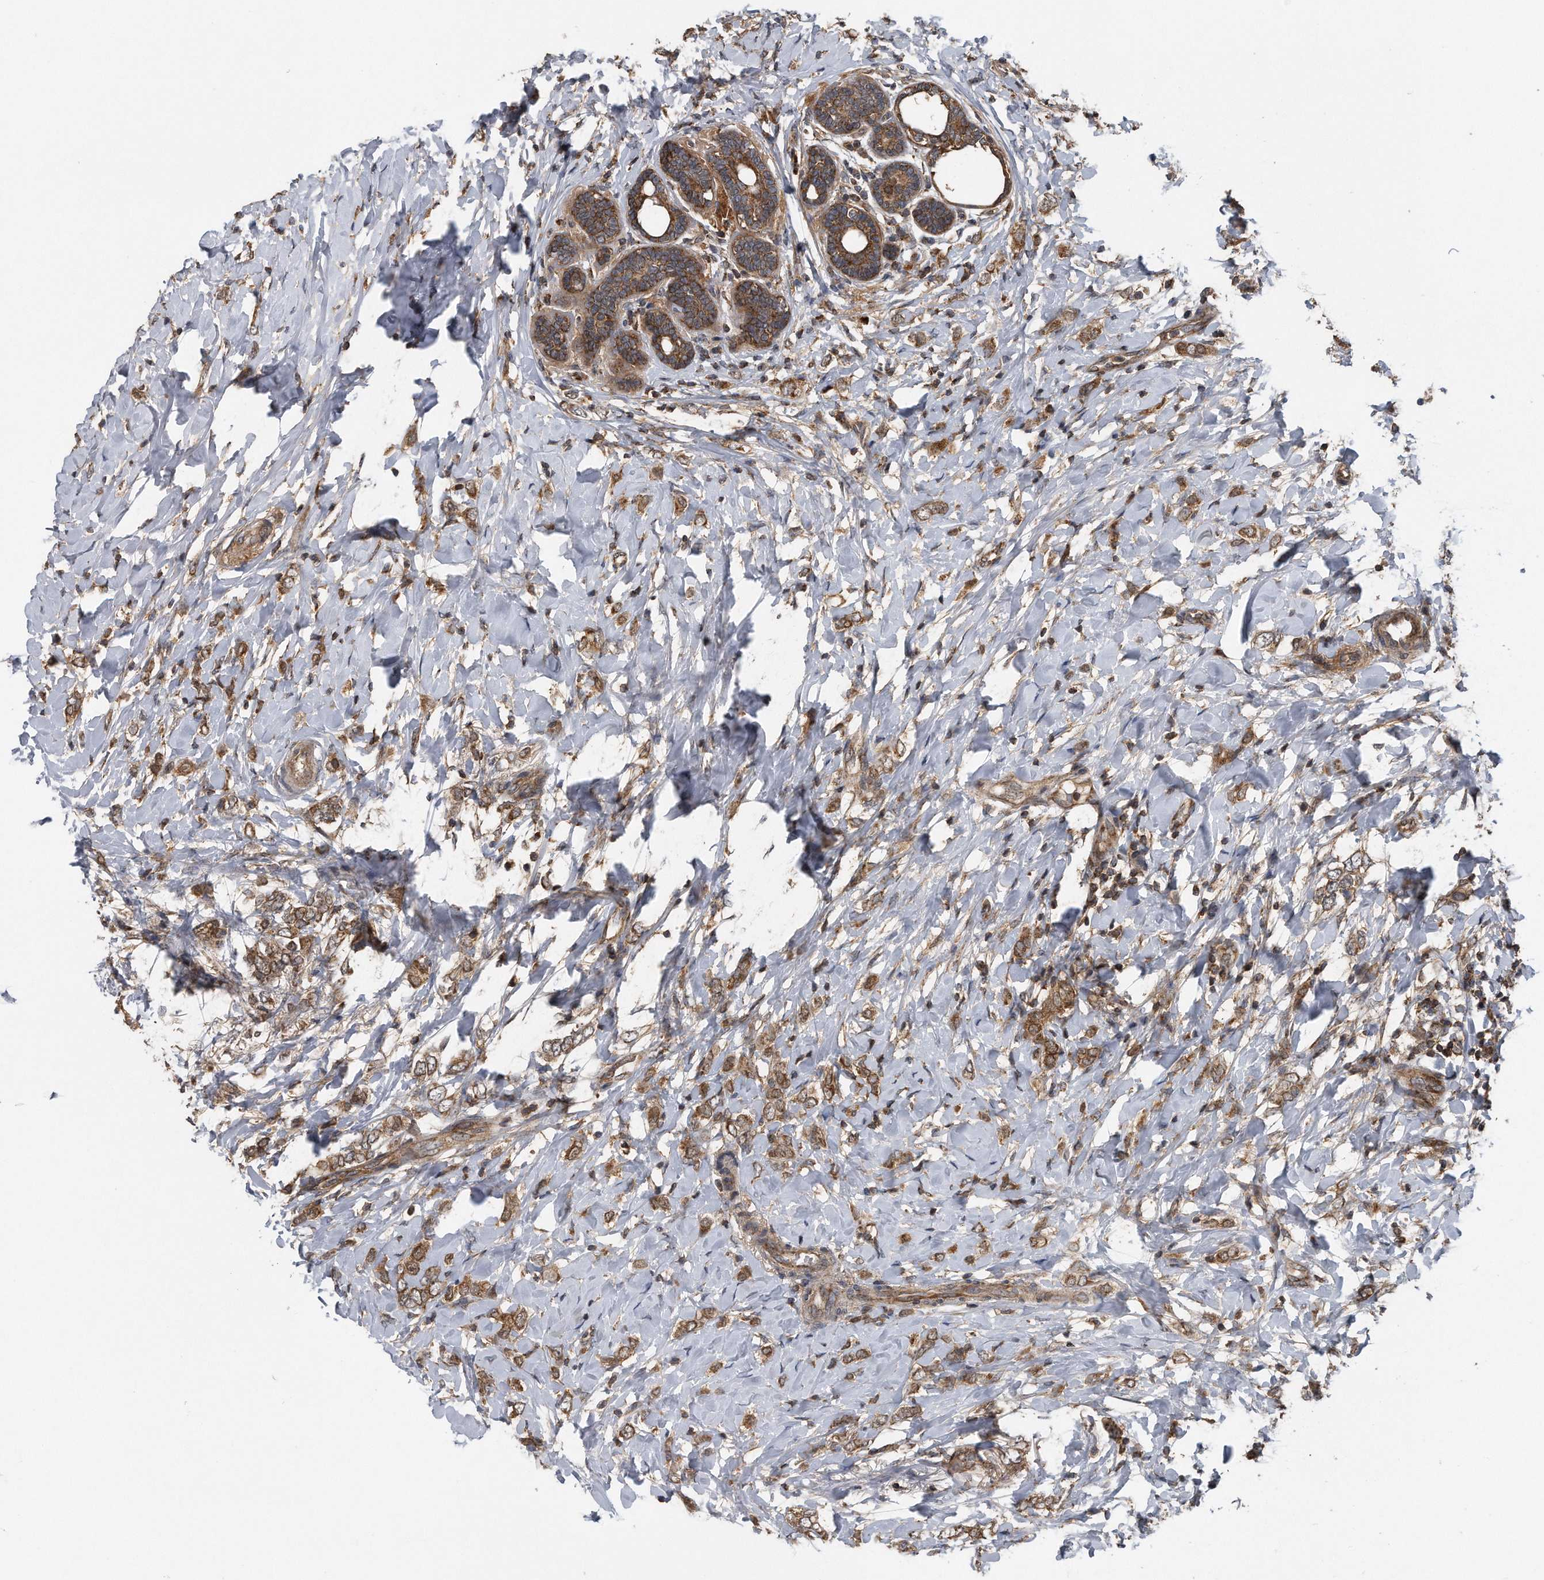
{"staining": {"intensity": "moderate", "quantity": ">75%", "location": "cytoplasmic/membranous"}, "tissue": "breast cancer", "cell_type": "Tumor cells", "image_type": "cancer", "snomed": [{"axis": "morphology", "description": "Normal tissue, NOS"}, {"axis": "morphology", "description": "Lobular carcinoma"}, {"axis": "topography", "description": "Breast"}], "caption": "High-magnification brightfield microscopy of lobular carcinoma (breast) stained with DAB (brown) and counterstained with hematoxylin (blue). tumor cells exhibit moderate cytoplasmic/membranous staining is identified in approximately>75% of cells. The staining was performed using DAB to visualize the protein expression in brown, while the nuclei were stained in blue with hematoxylin (Magnification: 20x).", "gene": "ALPK2", "patient": {"sex": "female", "age": 47}}